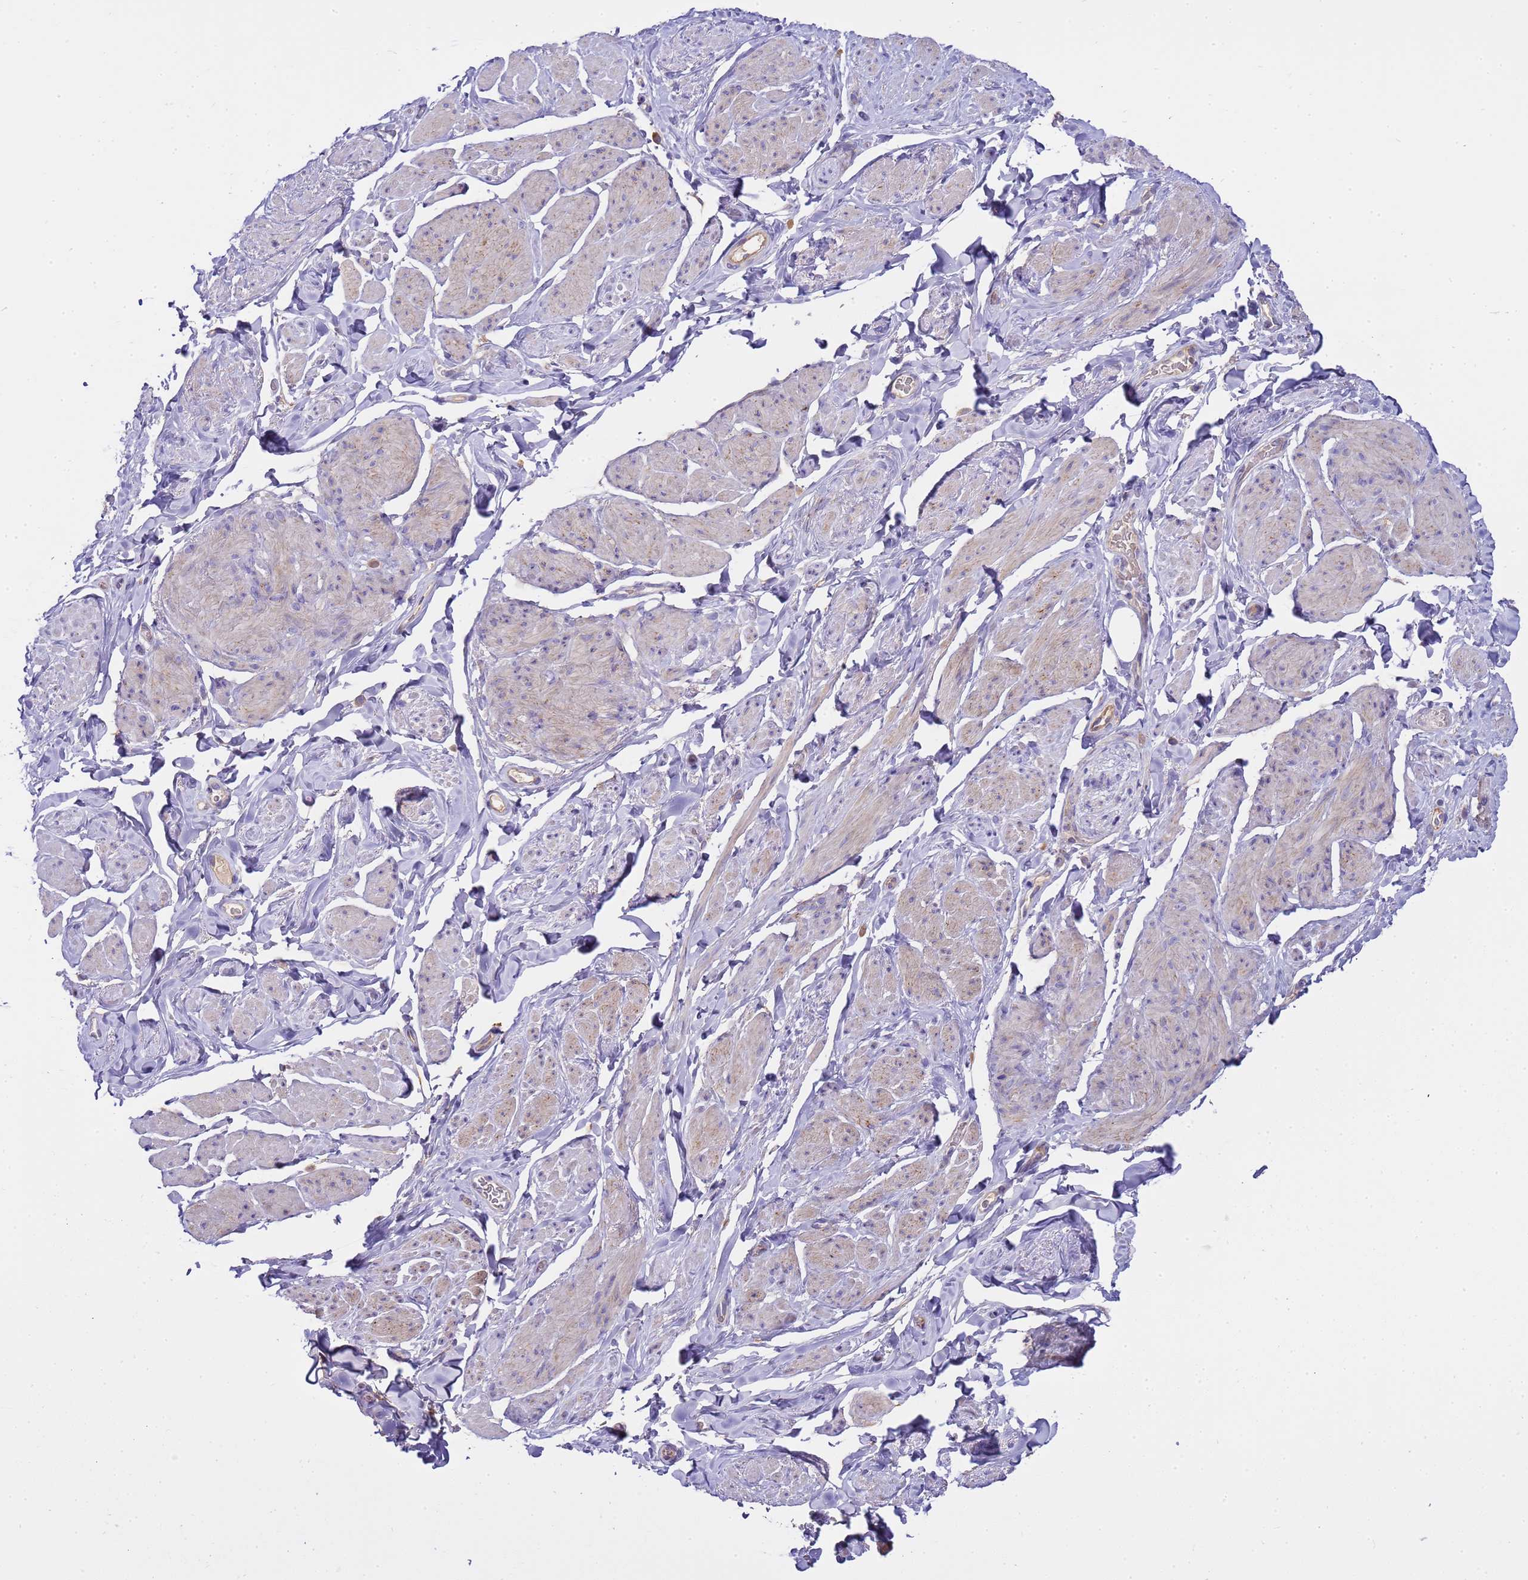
{"staining": {"intensity": "weak", "quantity": "25%-75%", "location": "cytoplasmic/membranous"}, "tissue": "smooth muscle", "cell_type": "Smooth muscle cells", "image_type": "normal", "snomed": [{"axis": "morphology", "description": "Normal tissue, NOS"}, {"axis": "topography", "description": "Smooth muscle"}, {"axis": "topography", "description": "Peripheral nerve tissue"}], "caption": "Approximately 25%-75% of smooth muscle cells in benign human smooth muscle exhibit weak cytoplasmic/membranous protein positivity as visualized by brown immunohistochemical staining.", "gene": "RIPPLY2", "patient": {"sex": "male", "age": 69}}